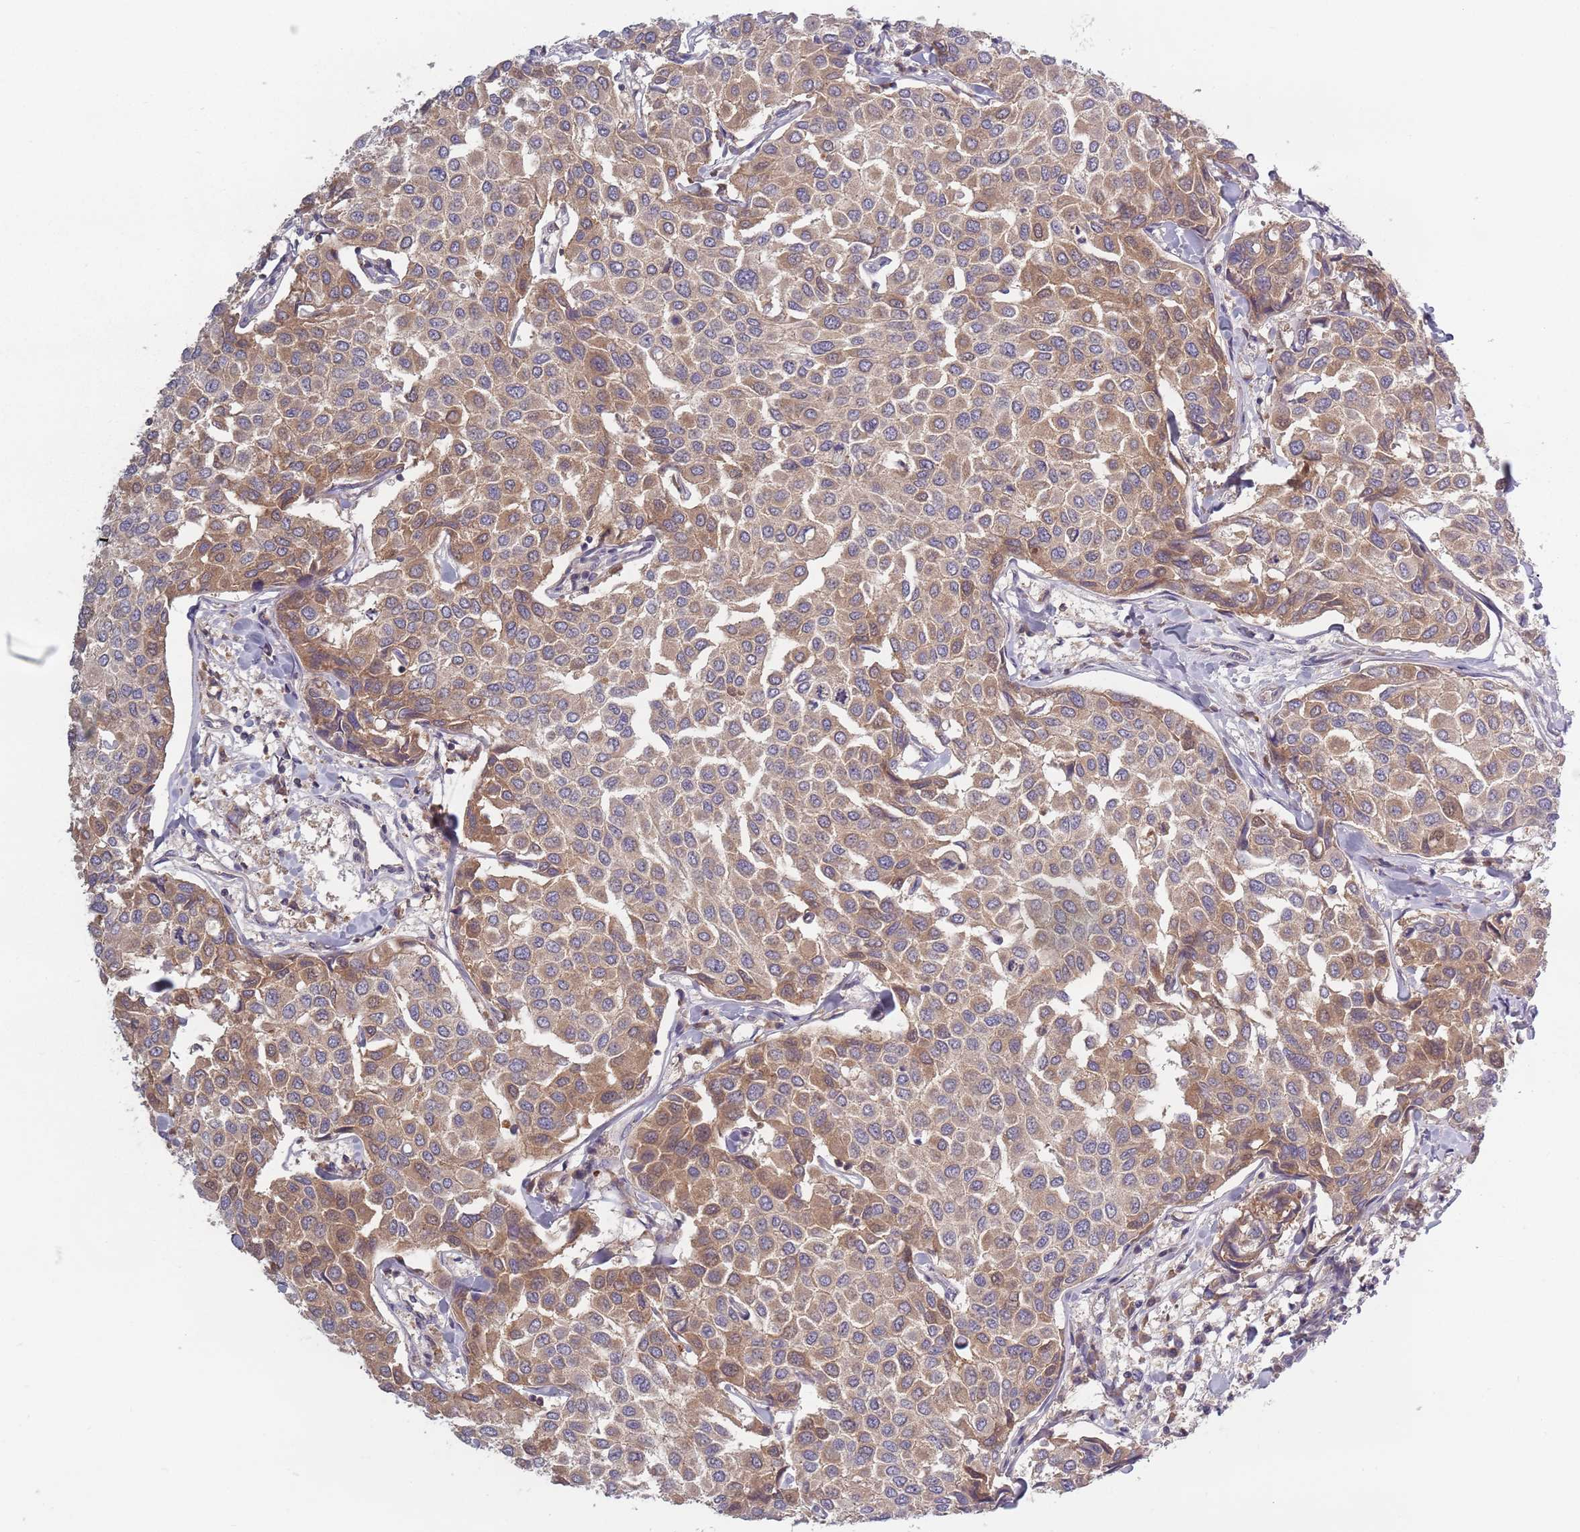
{"staining": {"intensity": "moderate", "quantity": ">75%", "location": "cytoplasmic/membranous"}, "tissue": "breast cancer", "cell_type": "Tumor cells", "image_type": "cancer", "snomed": [{"axis": "morphology", "description": "Duct carcinoma"}, {"axis": "topography", "description": "Breast"}], "caption": "High-magnification brightfield microscopy of breast cancer (infiltrating ductal carcinoma) stained with DAB (brown) and counterstained with hematoxylin (blue). tumor cells exhibit moderate cytoplasmic/membranous staining is appreciated in approximately>75% of cells. The staining was performed using DAB (3,3'-diaminobenzidine), with brown indicating positive protein expression. Nuclei are stained blue with hematoxylin.", "gene": "ASB13", "patient": {"sex": "female", "age": 55}}